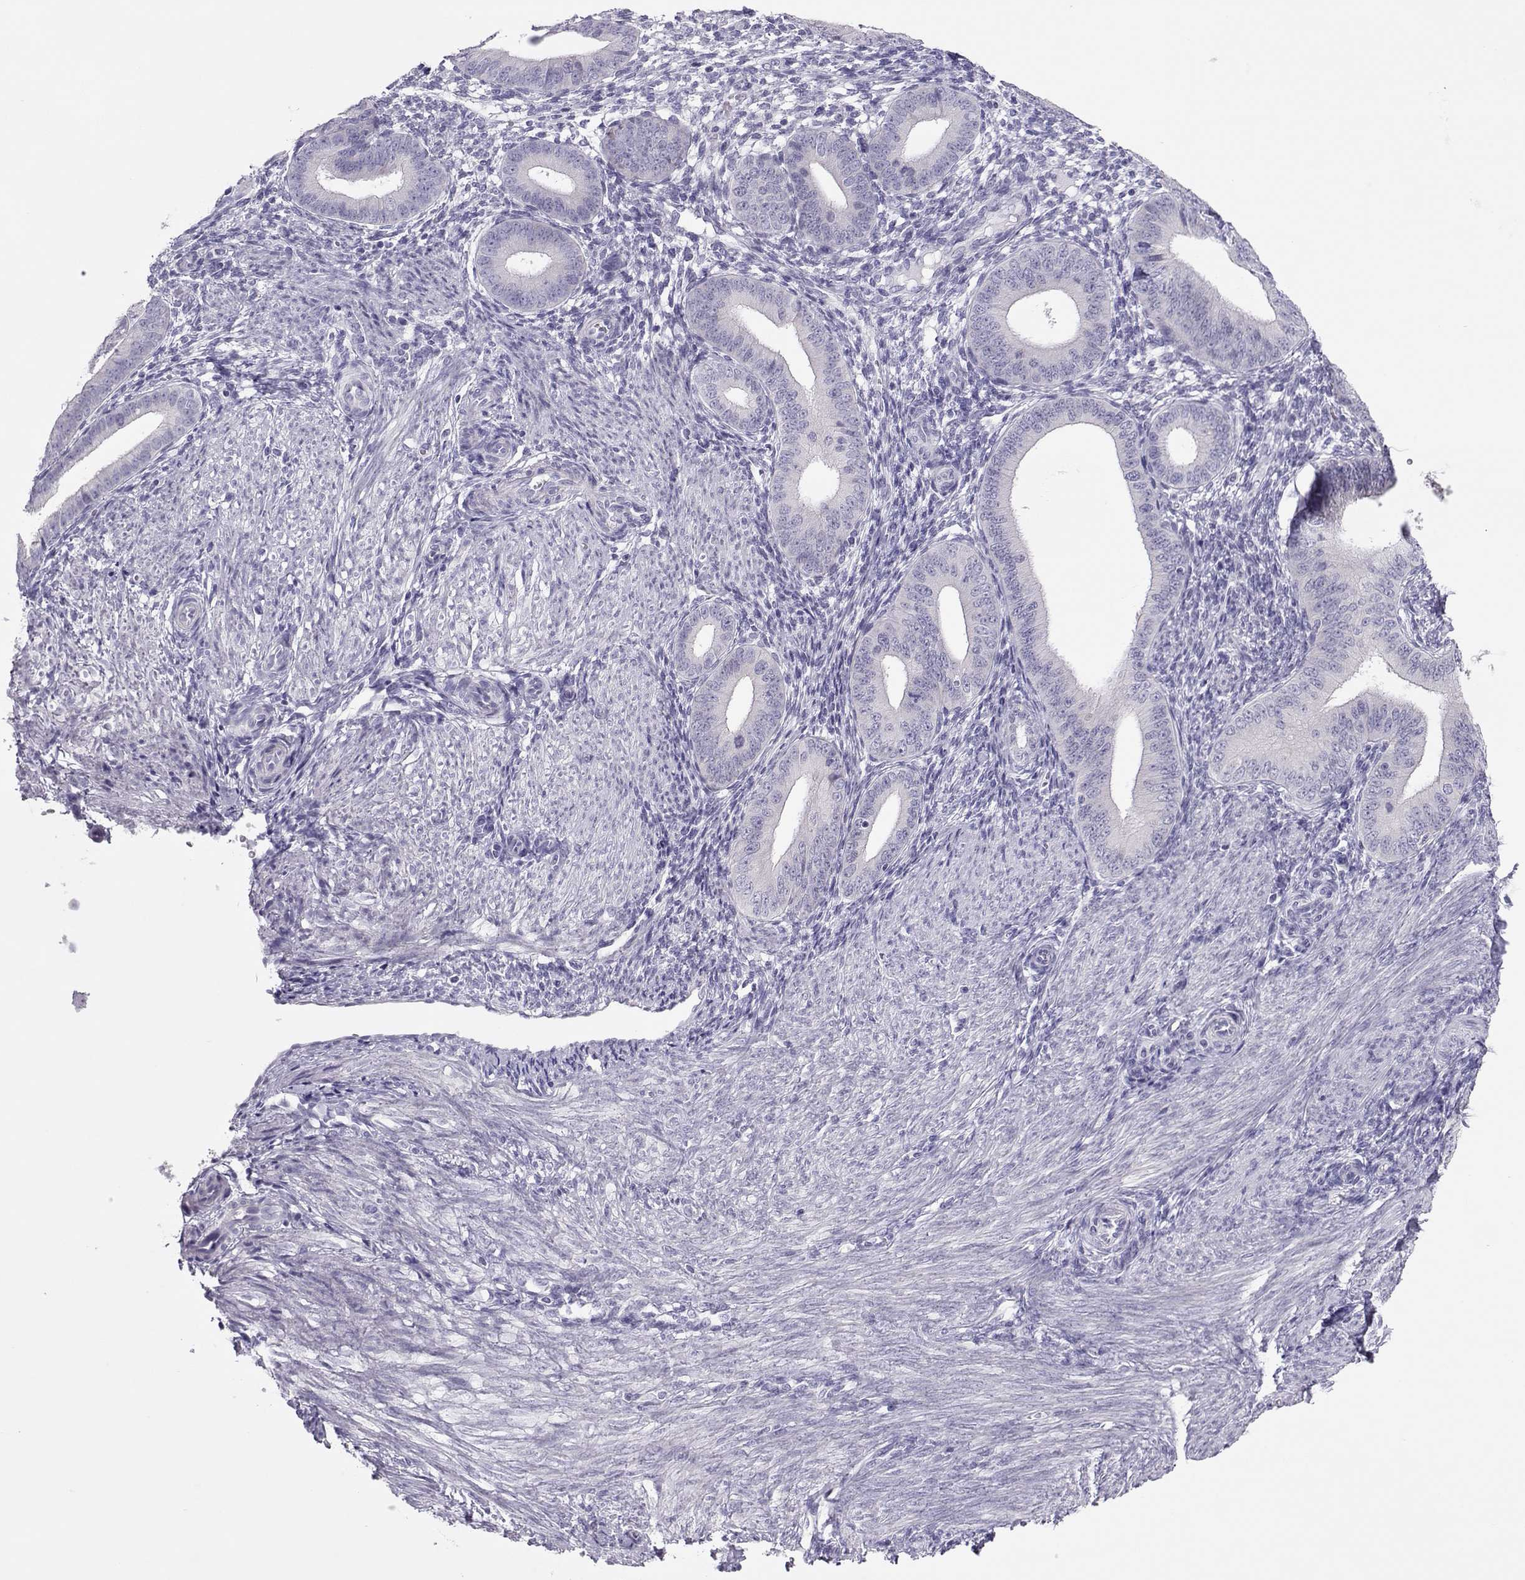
{"staining": {"intensity": "negative", "quantity": "none", "location": "none"}, "tissue": "endometrium", "cell_type": "Cells in endometrial stroma", "image_type": "normal", "snomed": [{"axis": "morphology", "description": "Normal tissue, NOS"}, {"axis": "topography", "description": "Endometrium"}], "caption": "This histopathology image is of normal endometrium stained with IHC to label a protein in brown with the nuclei are counter-stained blue. There is no expression in cells in endometrial stroma.", "gene": "TRPM7", "patient": {"sex": "female", "age": 39}}